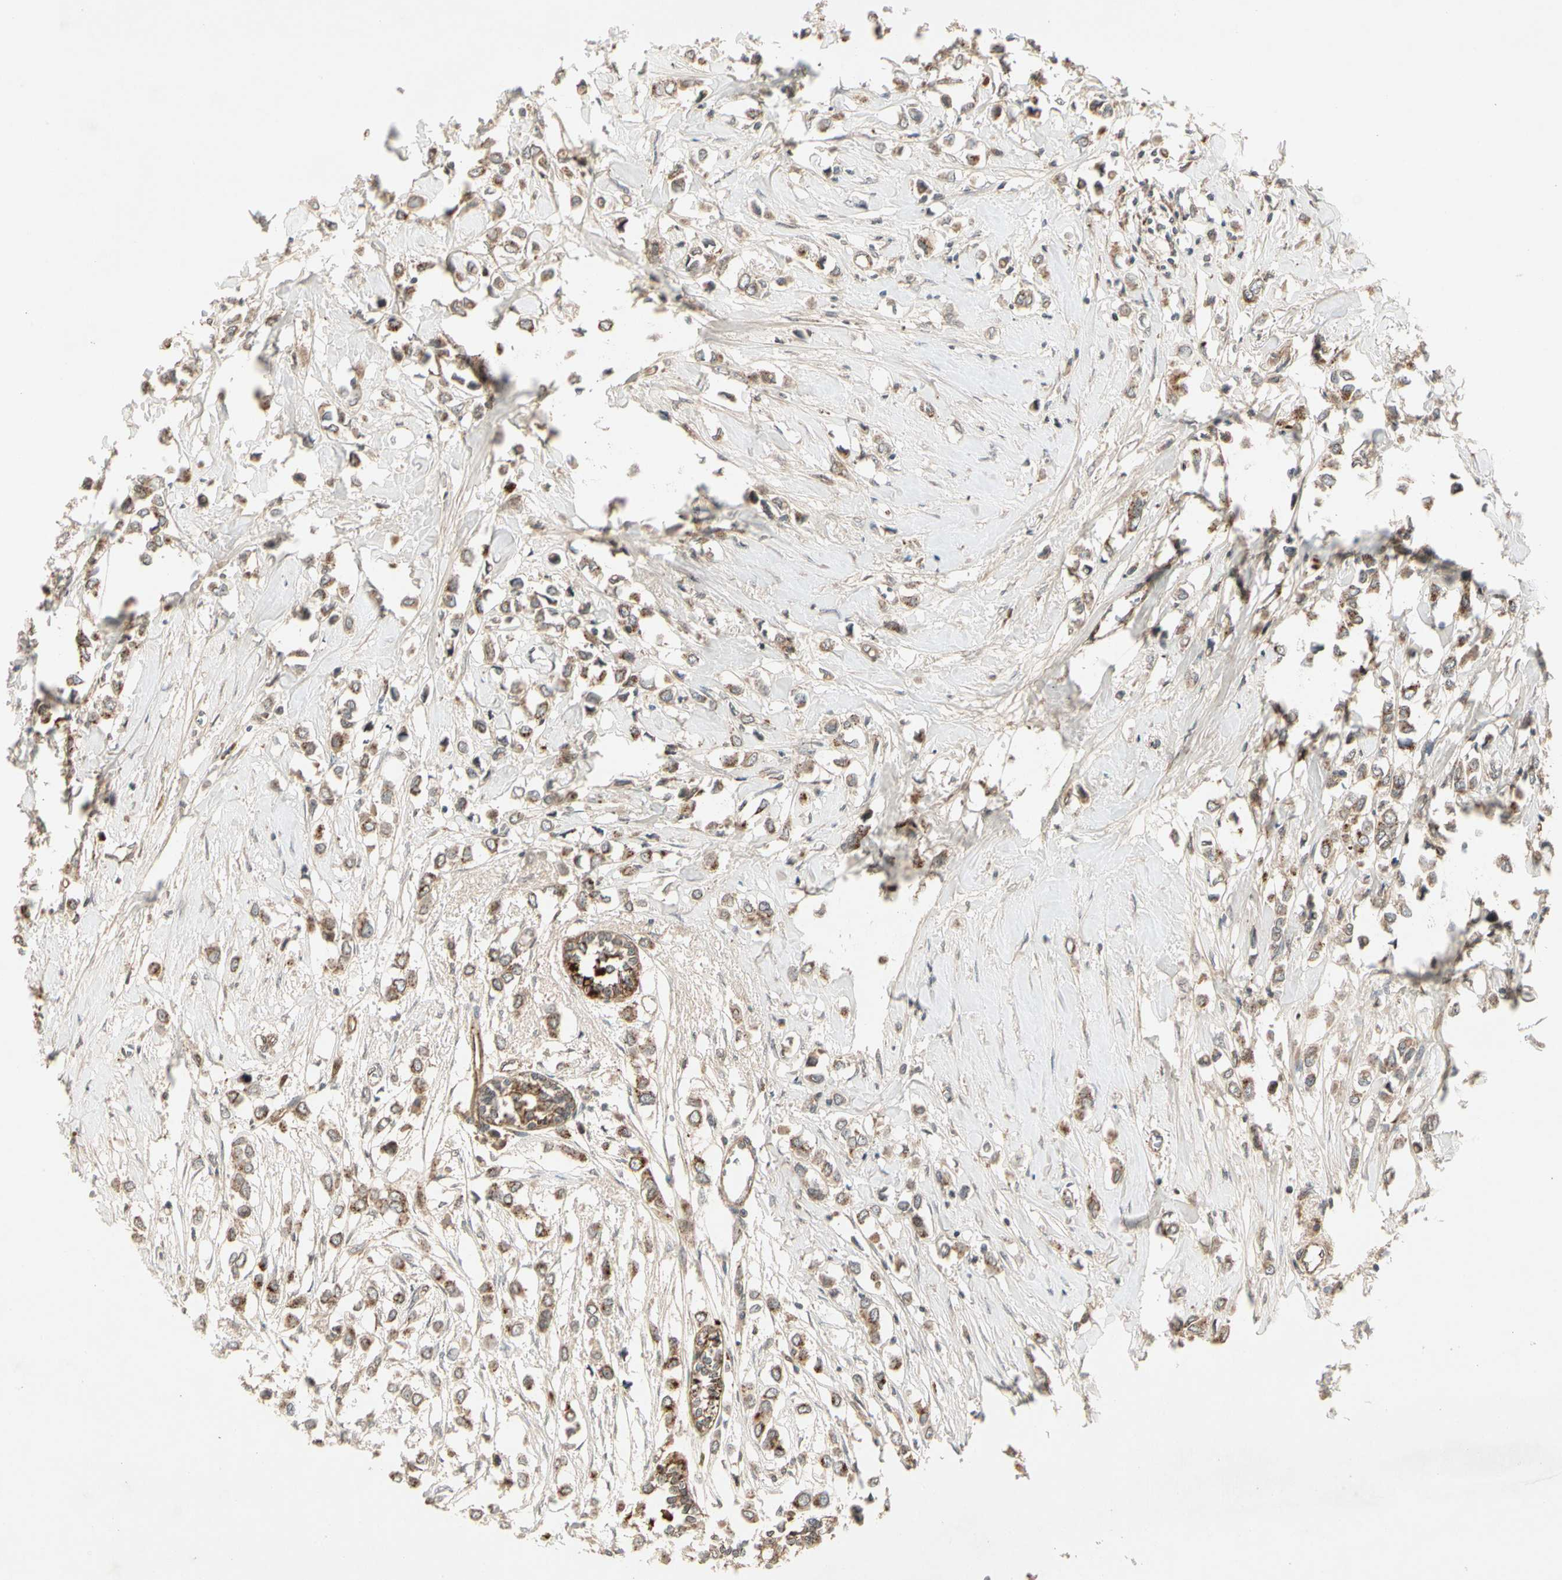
{"staining": {"intensity": "moderate", "quantity": ">75%", "location": "cytoplasmic/membranous"}, "tissue": "breast cancer", "cell_type": "Tumor cells", "image_type": "cancer", "snomed": [{"axis": "morphology", "description": "Lobular carcinoma"}, {"axis": "topography", "description": "Breast"}], "caption": "DAB immunohistochemical staining of breast lobular carcinoma demonstrates moderate cytoplasmic/membranous protein expression in approximately >75% of tumor cells.", "gene": "FLOT1", "patient": {"sex": "female", "age": 51}}